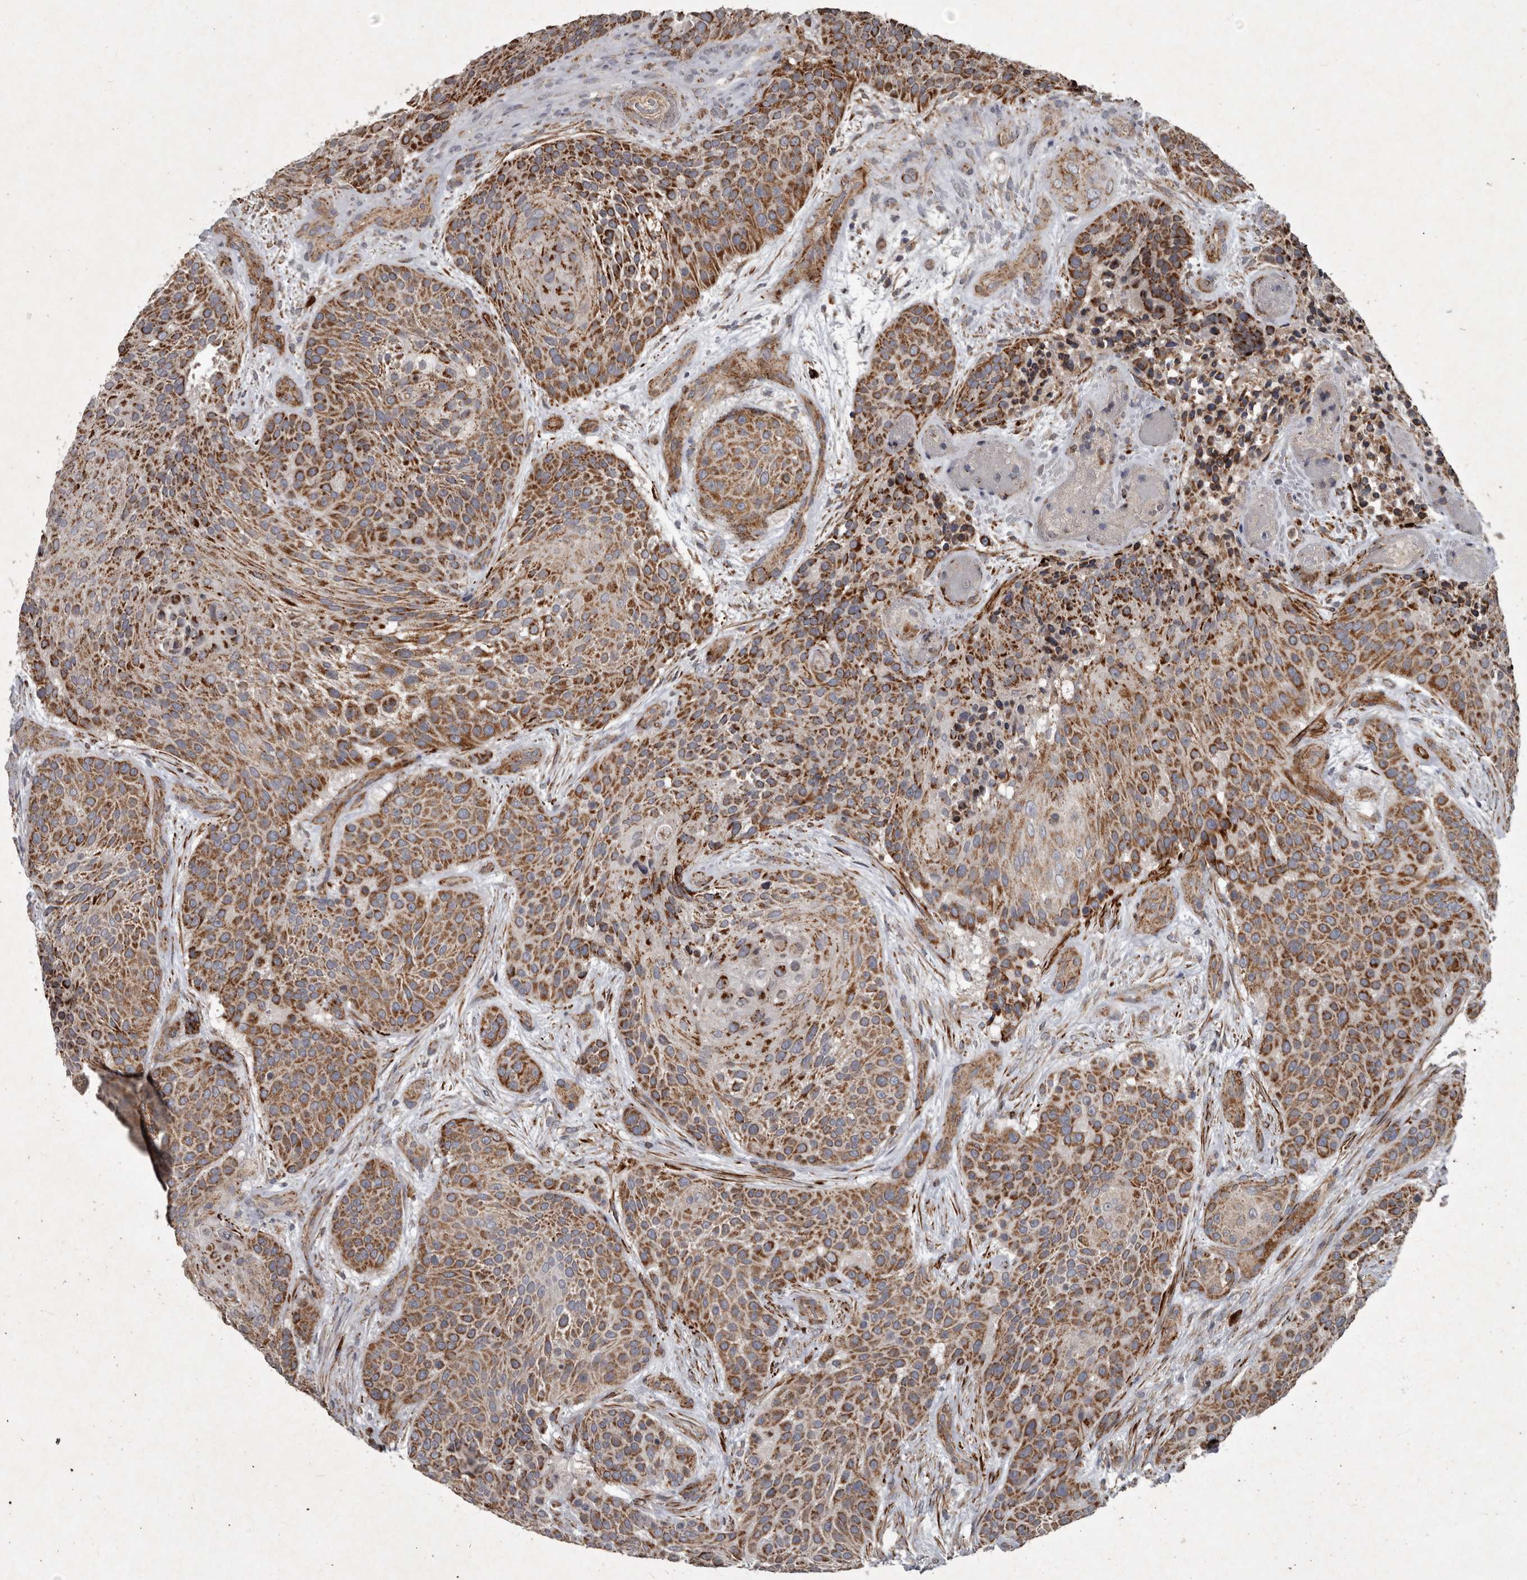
{"staining": {"intensity": "moderate", "quantity": ">75%", "location": "cytoplasmic/membranous"}, "tissue": "urothelial cancer", "cell_type": "Tumor cells", "image_type": "cancer", "snomed": [{"axis": "morphology", "description": "Urothelial carcinoma, High grade"}, {"axis": "topography", "description": "Urinary bladder"}], "caption": "High-power microscopy captured an immunohistochemistry histopathology image of urothelial cancer, revealing moderate cytoplasmic/membranous staining in approximately >75% of tumor cells. The staining was performed using DAB to visualize the protein expression in brown, while the nuclei were stained in blue with hematoxylin (Magnification: 20x).", "gene": "MRPS15", "patient": {"sex": "female", "age": 63}}